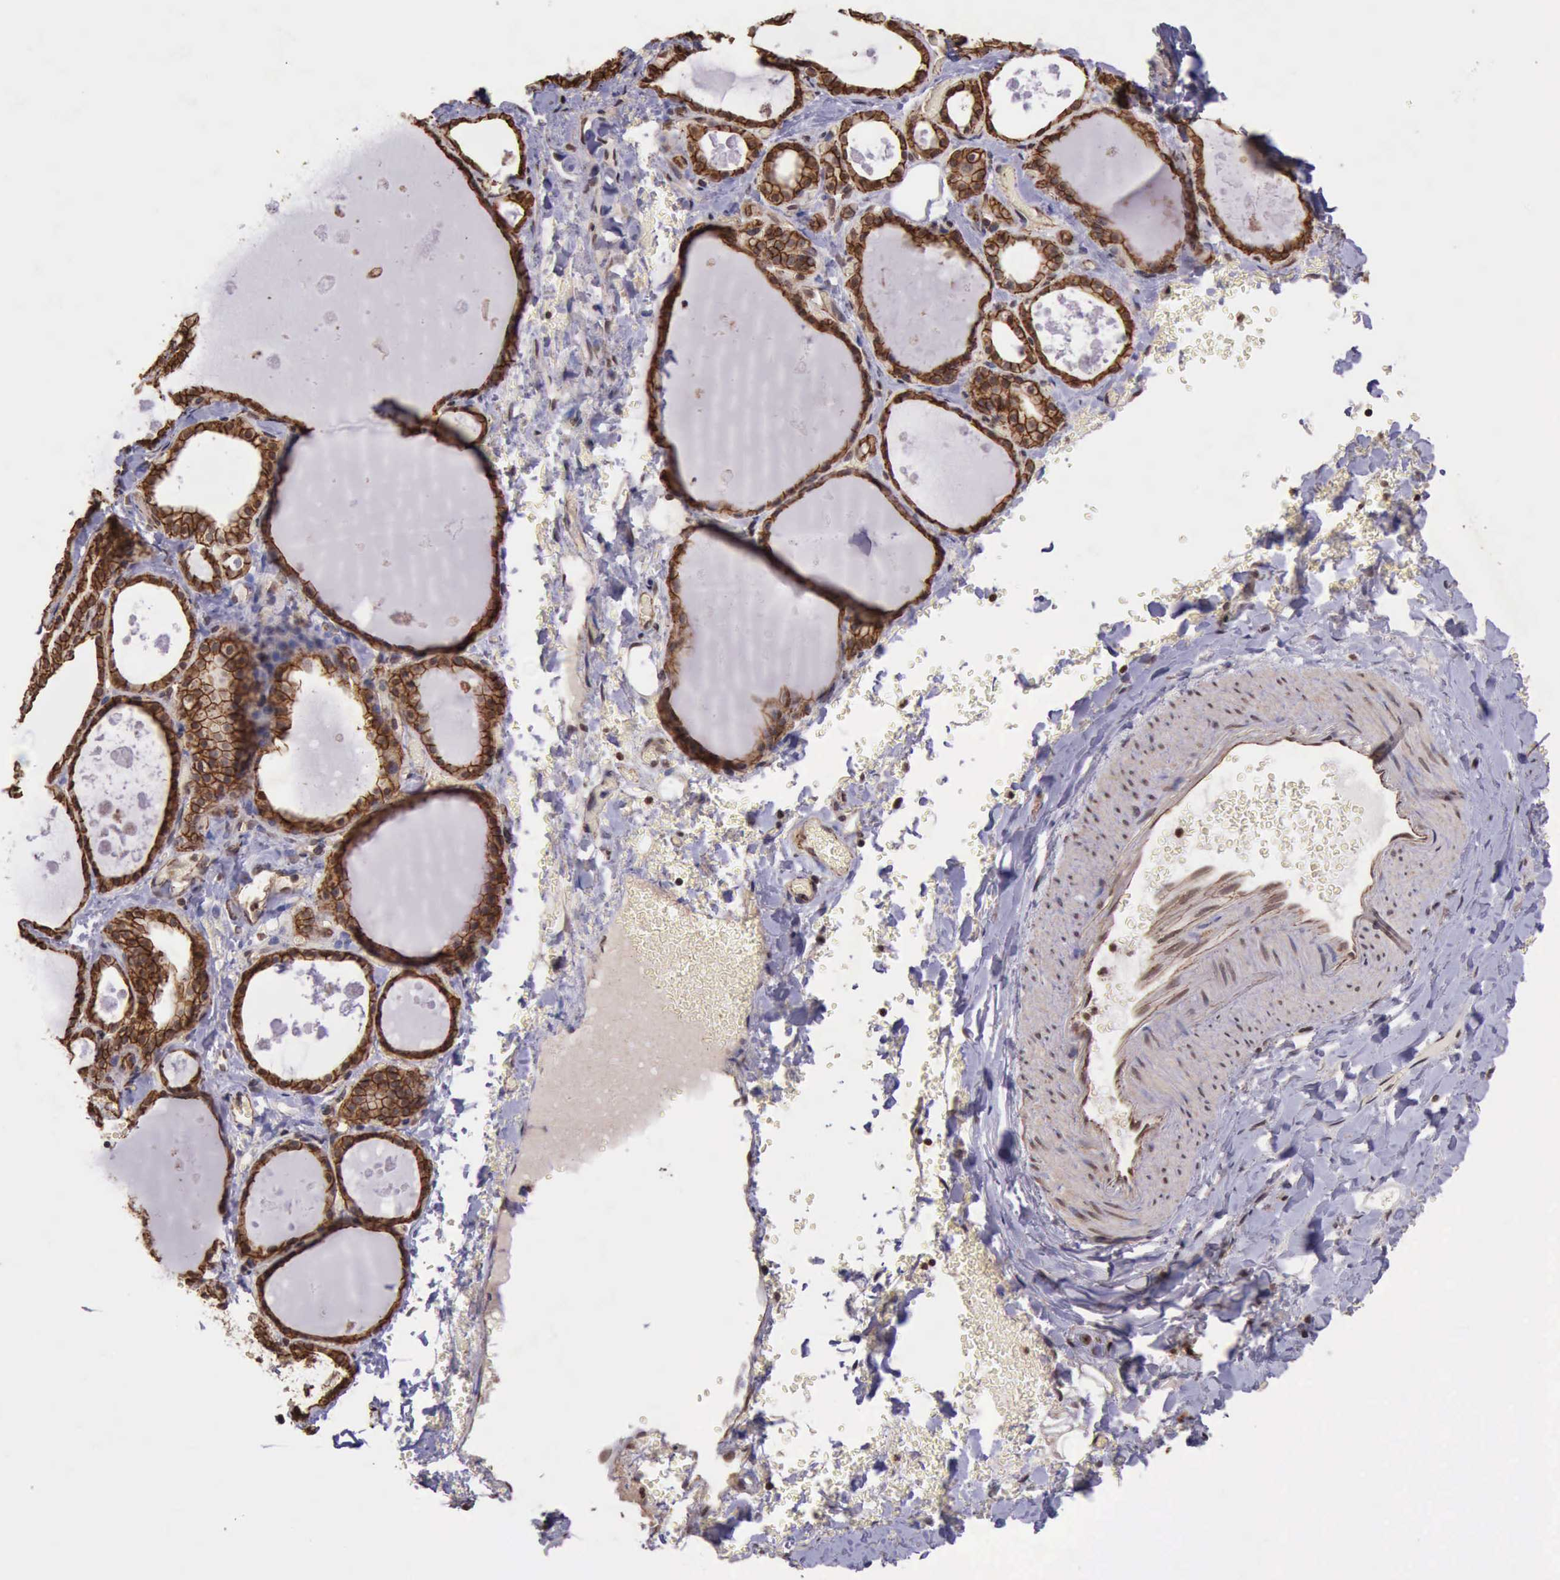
{"staining": {"intensity": "strong", "quantity": ">75%", "location": "cytoplasmic/membranous"}, "tissue": "thyroid gland", "cell_type": "Glandular cells", "image_type": "normal", "snomed": [{"axis": "morphology", "description": "Normal tissue, NOS"}, {"axis": "topography", "description": "Thyroid gland"}], "caption": "Strong cytoplasmic/membranous protein staining is present in approximately >75% of glandular cells in thyroid gland. (Stains: DAB in brown, nuclei in blue, Microscopy: brightfield microscopy at high magnification).", "gene": "CTNNB1", "patient": {"sex": "male", "age": 61}}